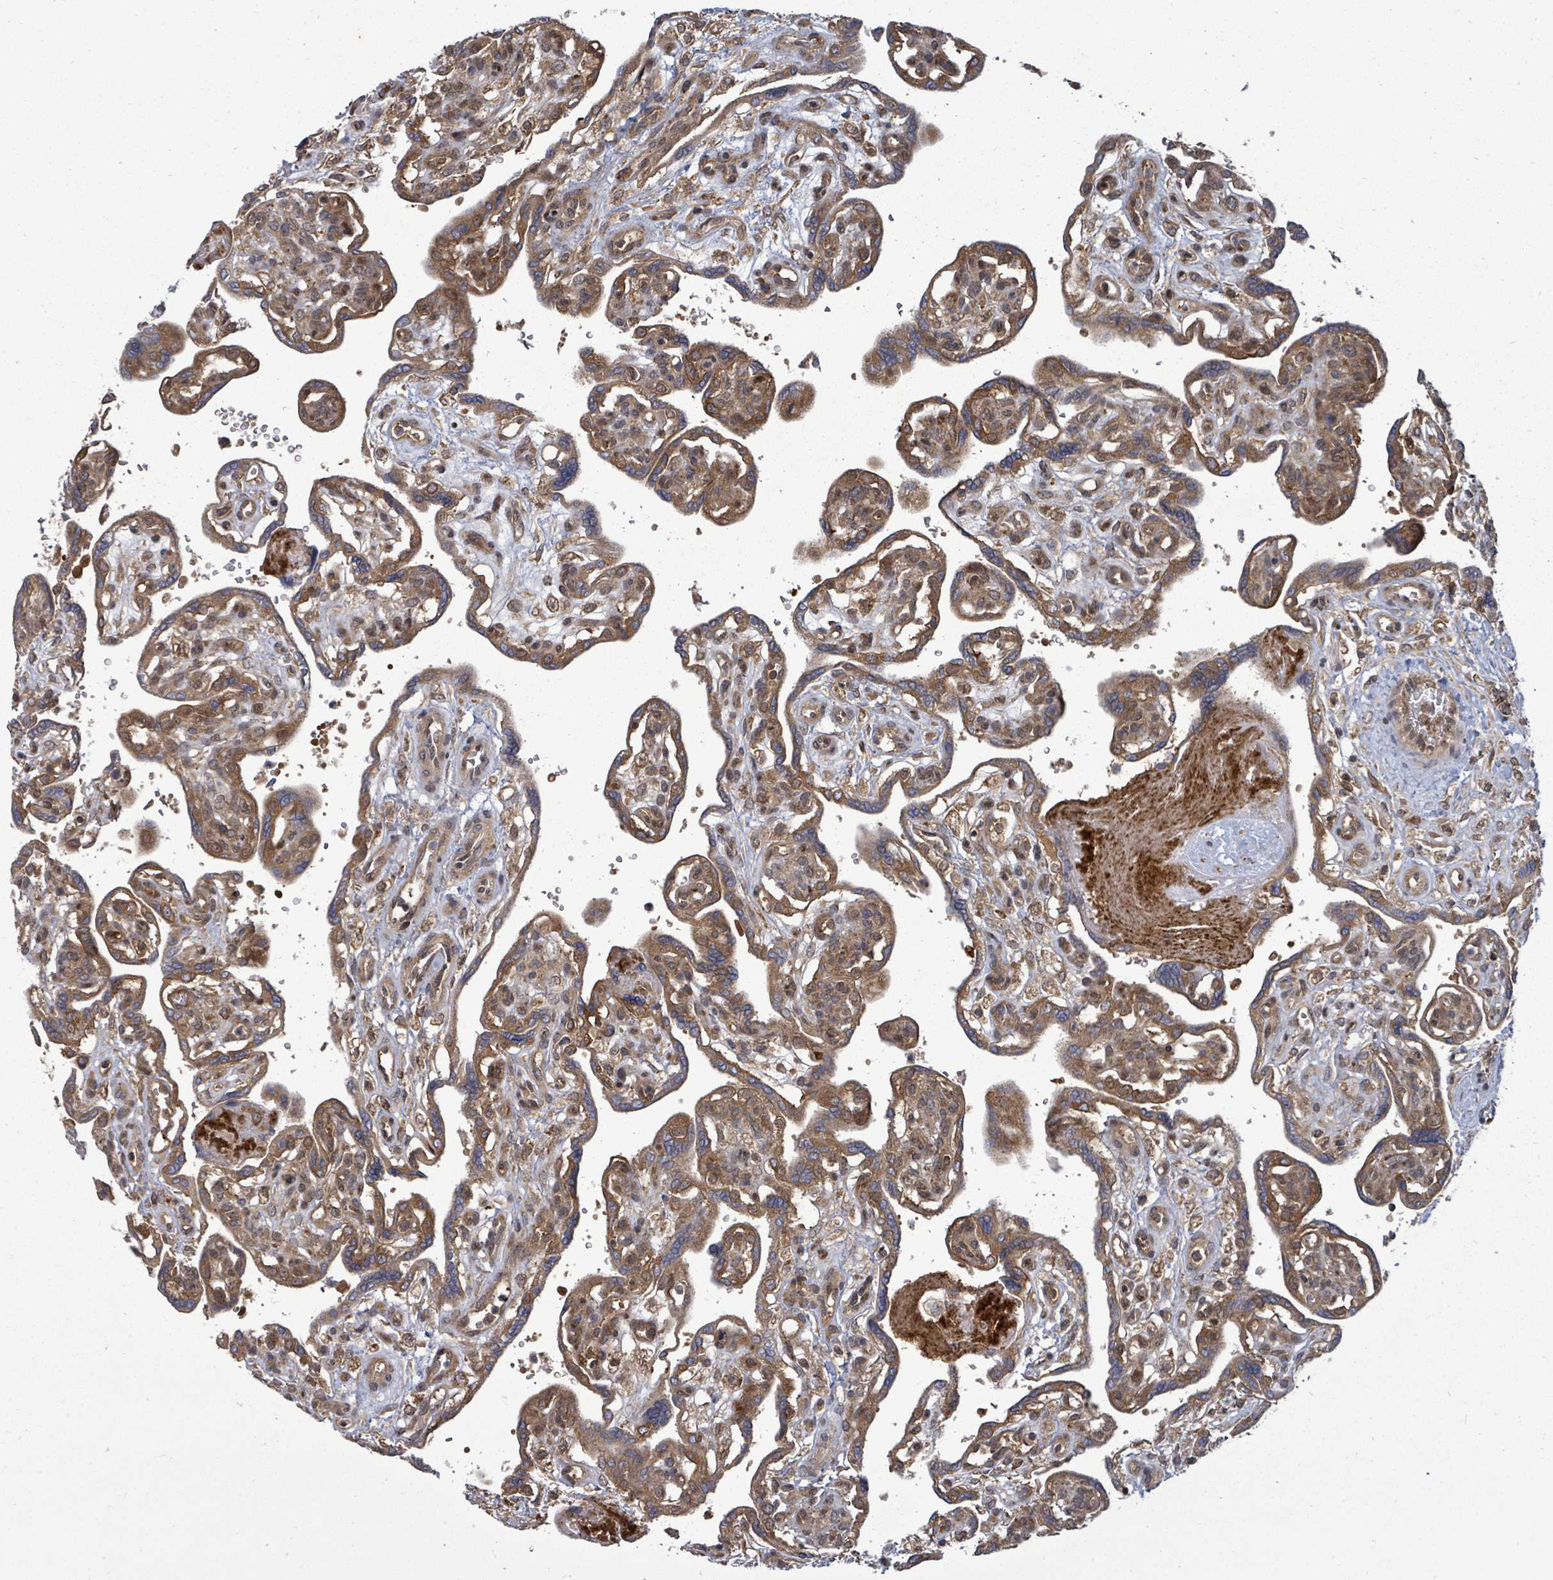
{"staining": {"intensity": "moderate", "quantity": ">75%", "location": "cytoplasmic/membranous"}, "tissue": "placenta", "cell_type": "Decidual cells", "image_type": "normal", "snomed": [{"axis": "morphology", "description": "Normal tissue, NOS"}, {"axis": "topography", "description": "Placenta"}], "caption": "Brown immunohistochemical staining in unremarkable human placenta exhibits moderate cytoplasmic/membranous expression in about >75% of decidual cells. The protein of interest is stained brown, and the nuclei are stained in blue (DAB (3,3'-diaminobenzidine) IHC with brightfield microscopy, high magnification).", "gene": "EIF3CL", "patient": {"sex": "female", "age": 39}}